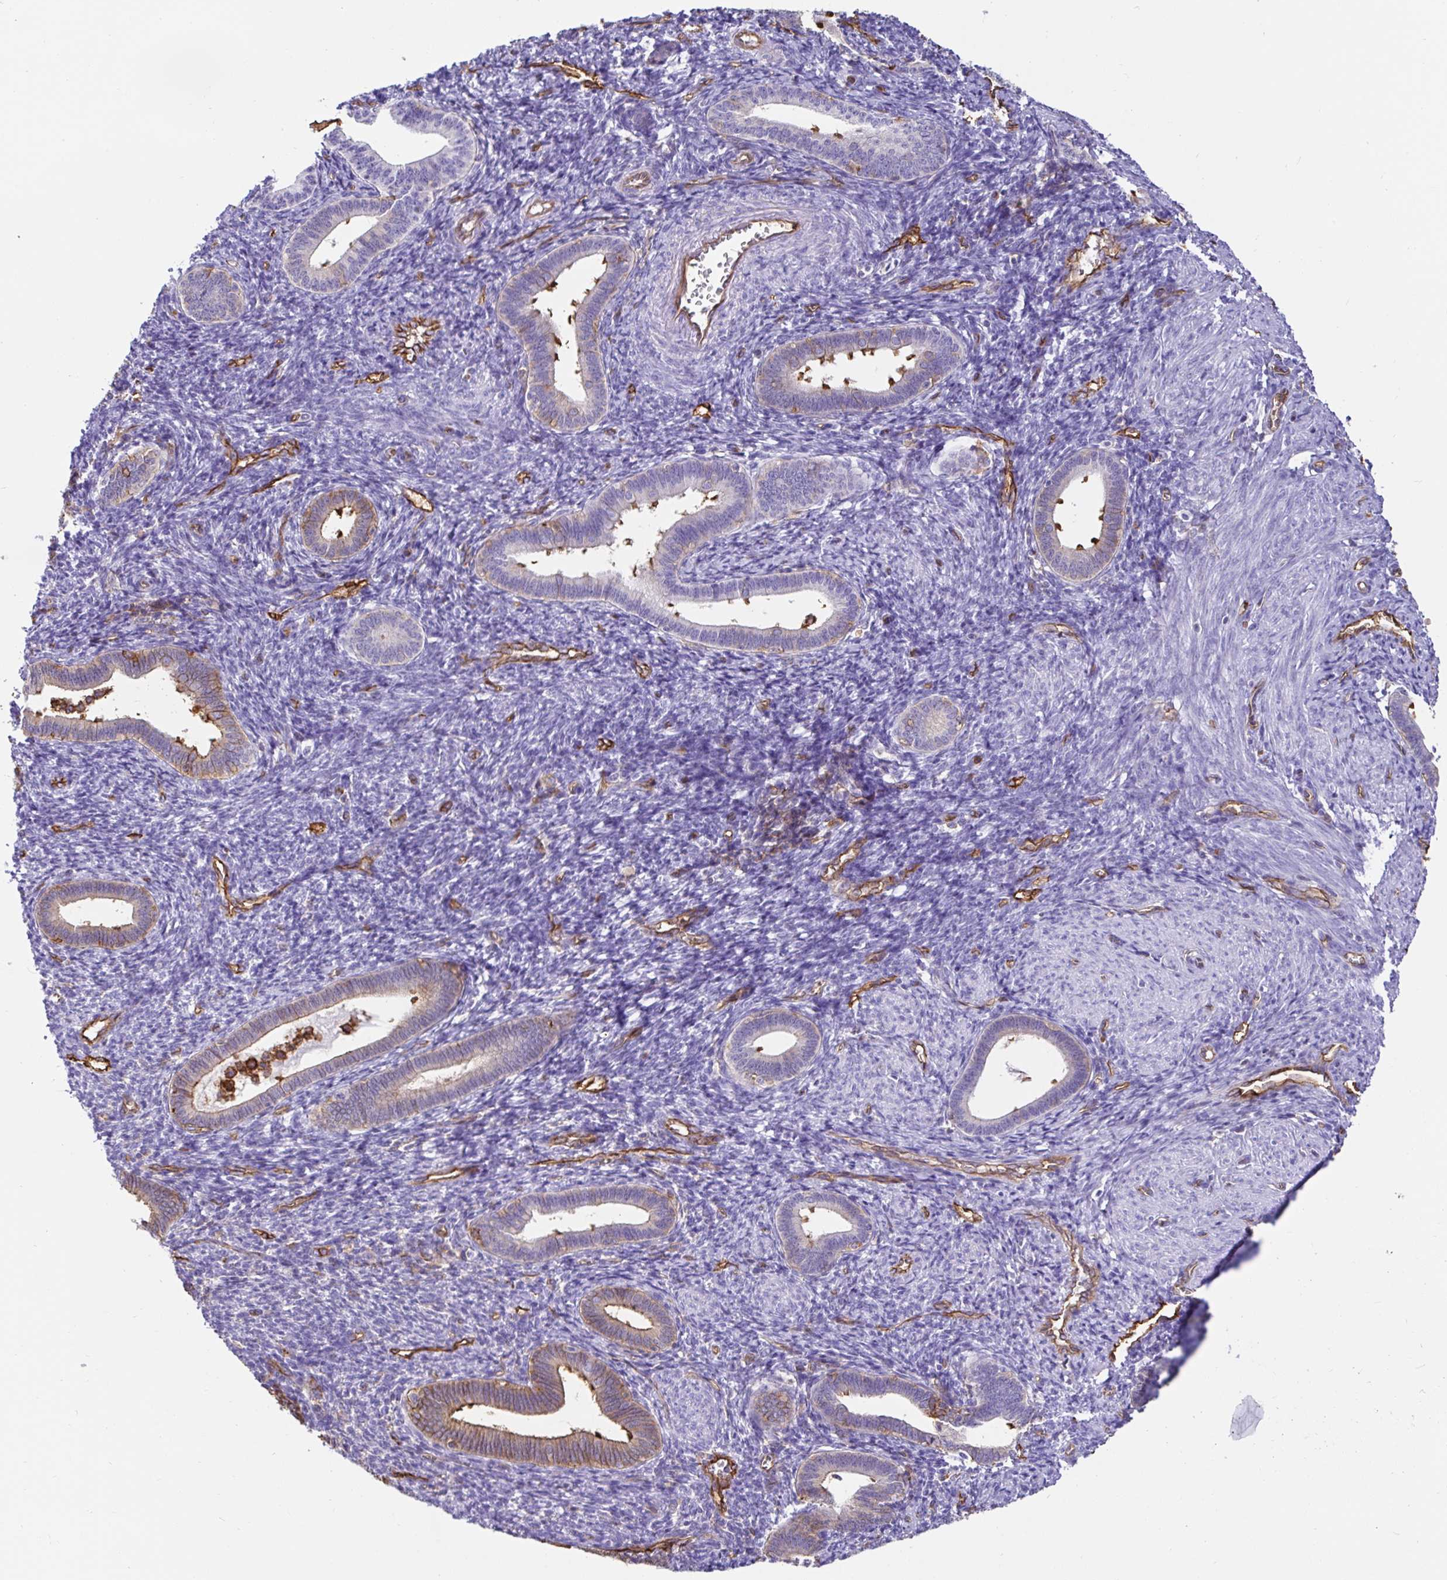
{"staining": {"intensity": "negative", "quantity": "none", "location": "none"}, "tissue": "endometrium", "cell_type": "Cells in endometrial stroma", "image_type": "normal", "snomed": [{"axis": "morphology", "description": "Normal tissue, NOS"}, {"axis": "topography", "description": "Endometrium"}], "caption": "This is a histopathology image of immunohistochemistry (IHC) staining of benign endometrium, which shows no positivity in cells in endometrial stroma.", "gene": "ANXA2", "patient": {"sex": "female", "age": 41}}